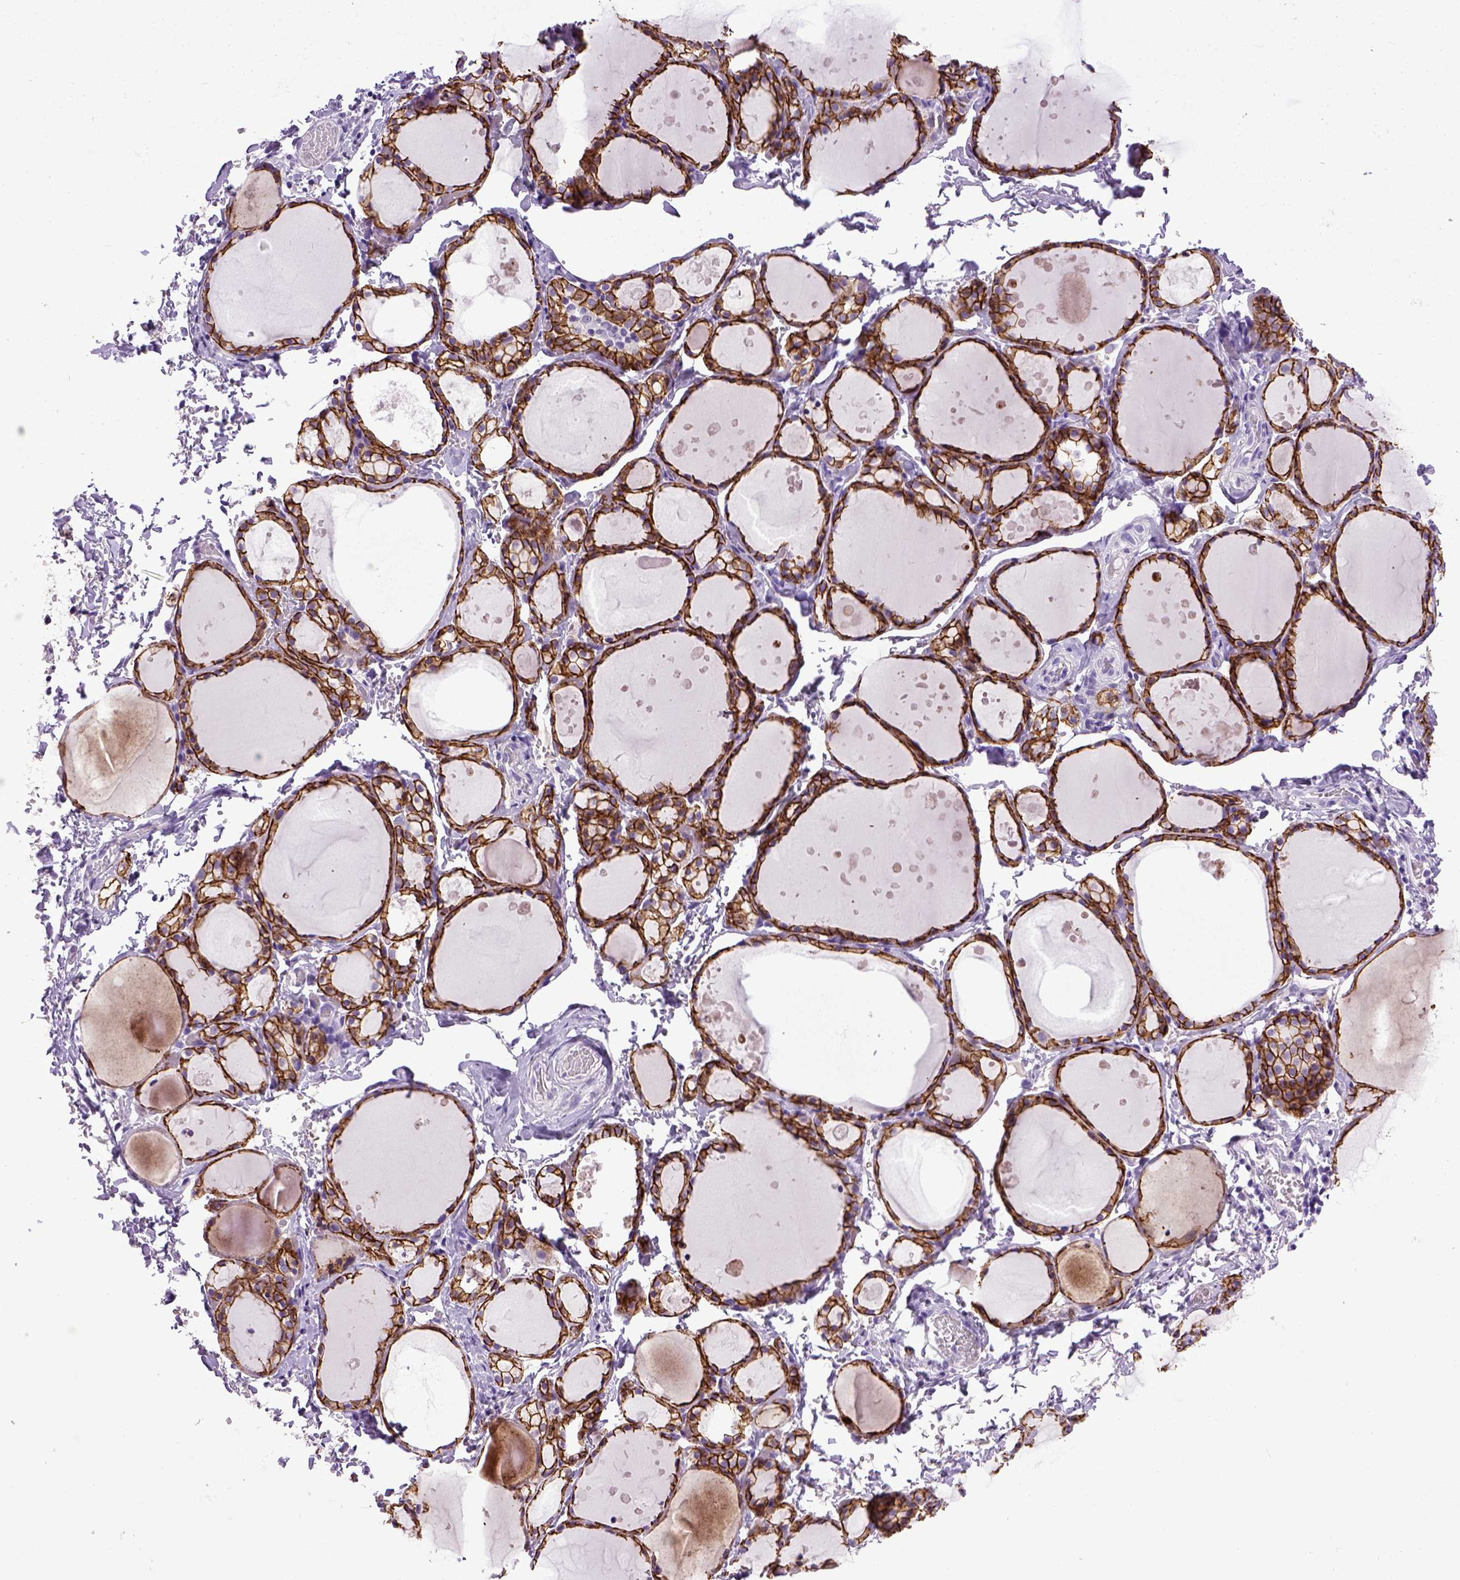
{"staining": {"intensity": "strong", "quantity": ">75%", "location": "cytoplasmic/membranous"}, "tissue": "thyroid gland", "cell_type": "Glandular cells", "image_type": "normal", "snomed": [{"axis": "morphology", "description": "Normal tissue, NOS"}, {"axis": "topography", "description": "Thyroid gland"}], "caption": "Normal thyroid gland was stained to show a protein in brown. There is high levels of strong cytoplasmic/membranous expression in approximately >75% of glandular cells.", "gene": "CDH1", "patient": {"sex": "male", "age": 68}}